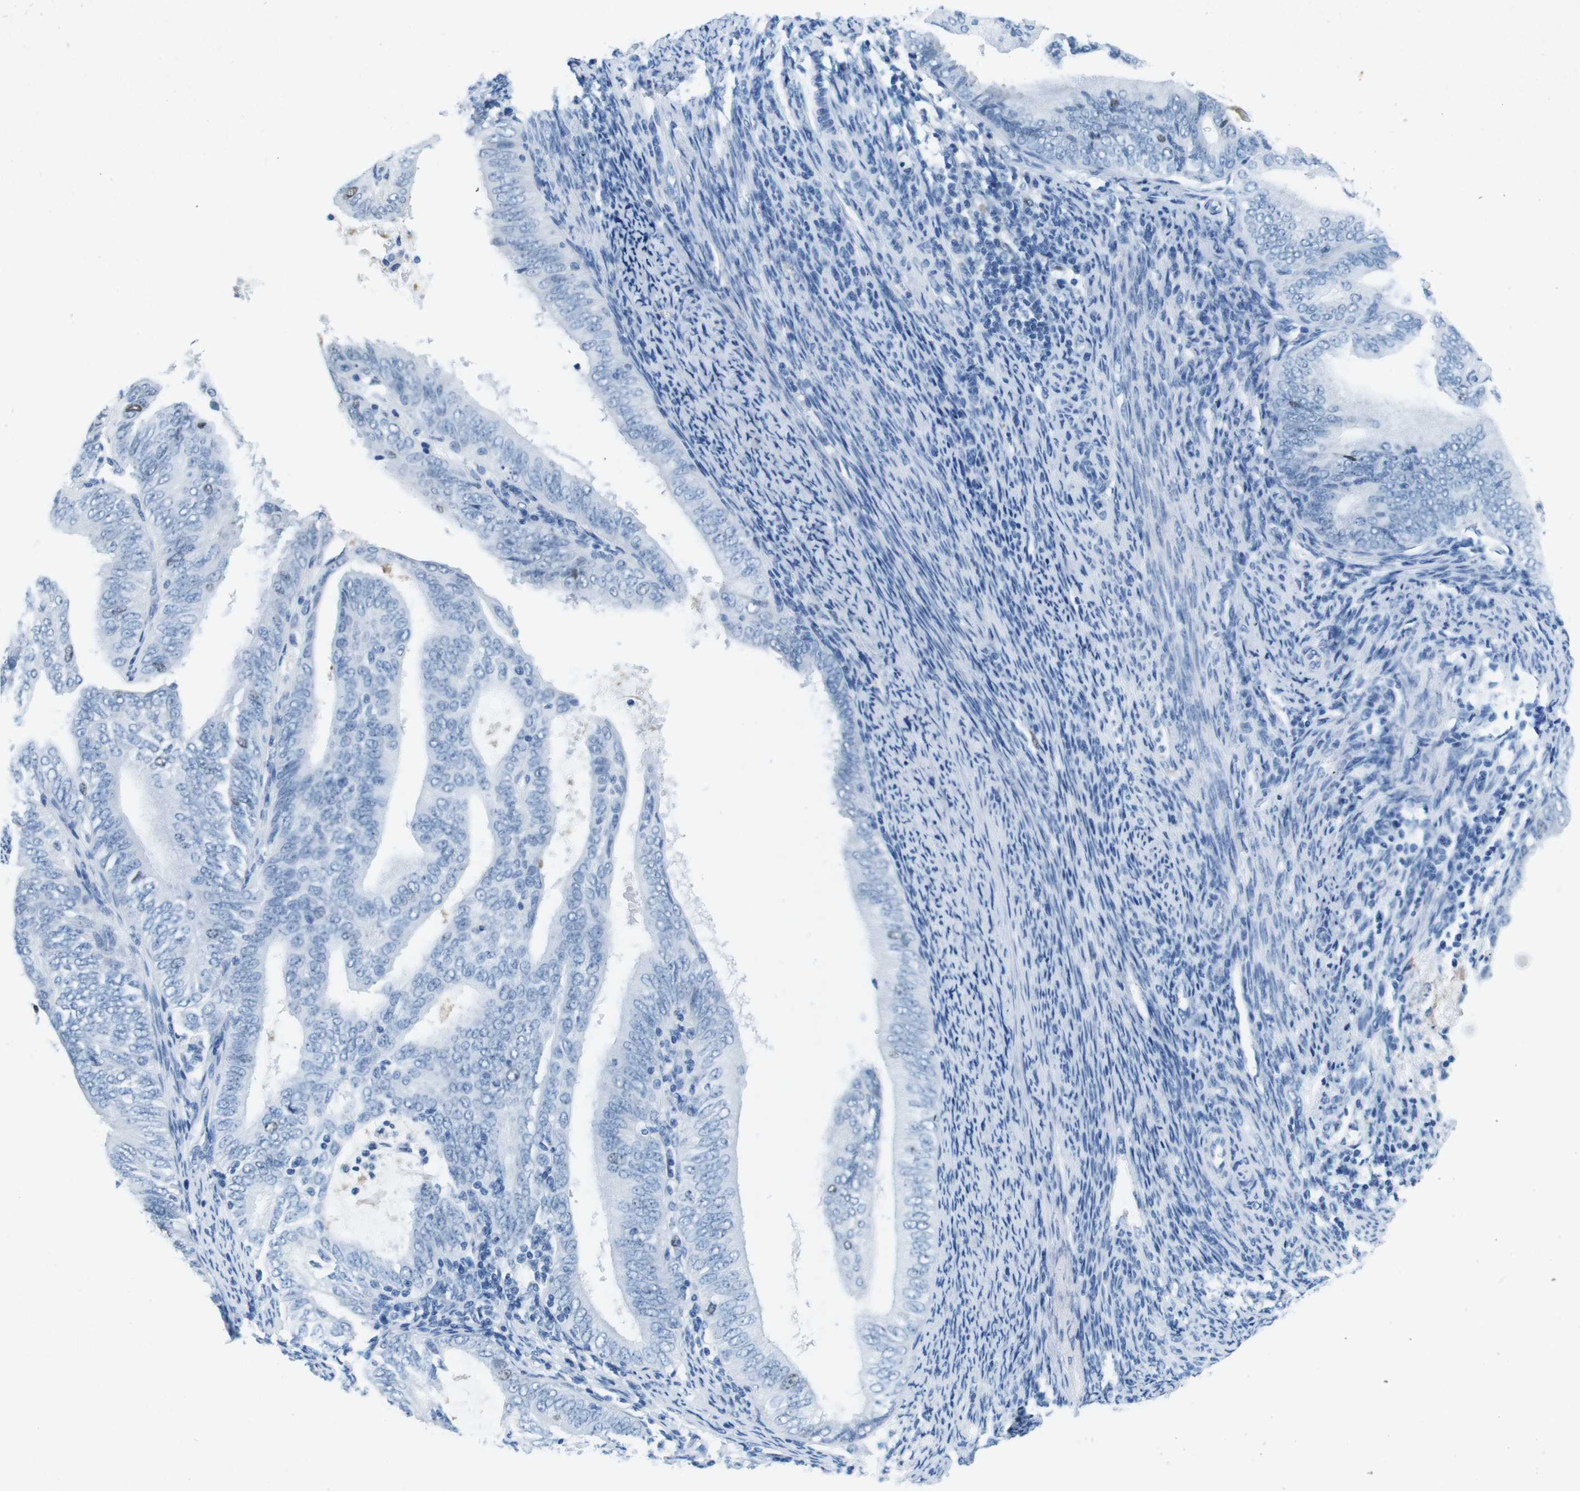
{"staining": {"intensity": "negative", "quantity": "none", "location": "none"}, "tissue": "endometrial cancer", "cell_type": "Tumor cells", "image_type": "cancer", "snomed": [{"axis": "morphology", "description": "Adenocarcinoma, NOS"}, {"axis": "topography", "description": "Endometrium"}], "caption": "This is an immunohistochemistry (IHC) image of endometrial cancer (adenocarcinoma). There is no staining in tumor cells.", "gene": "CTAG1B", "patient": {"sex": "female", "age": 58}}